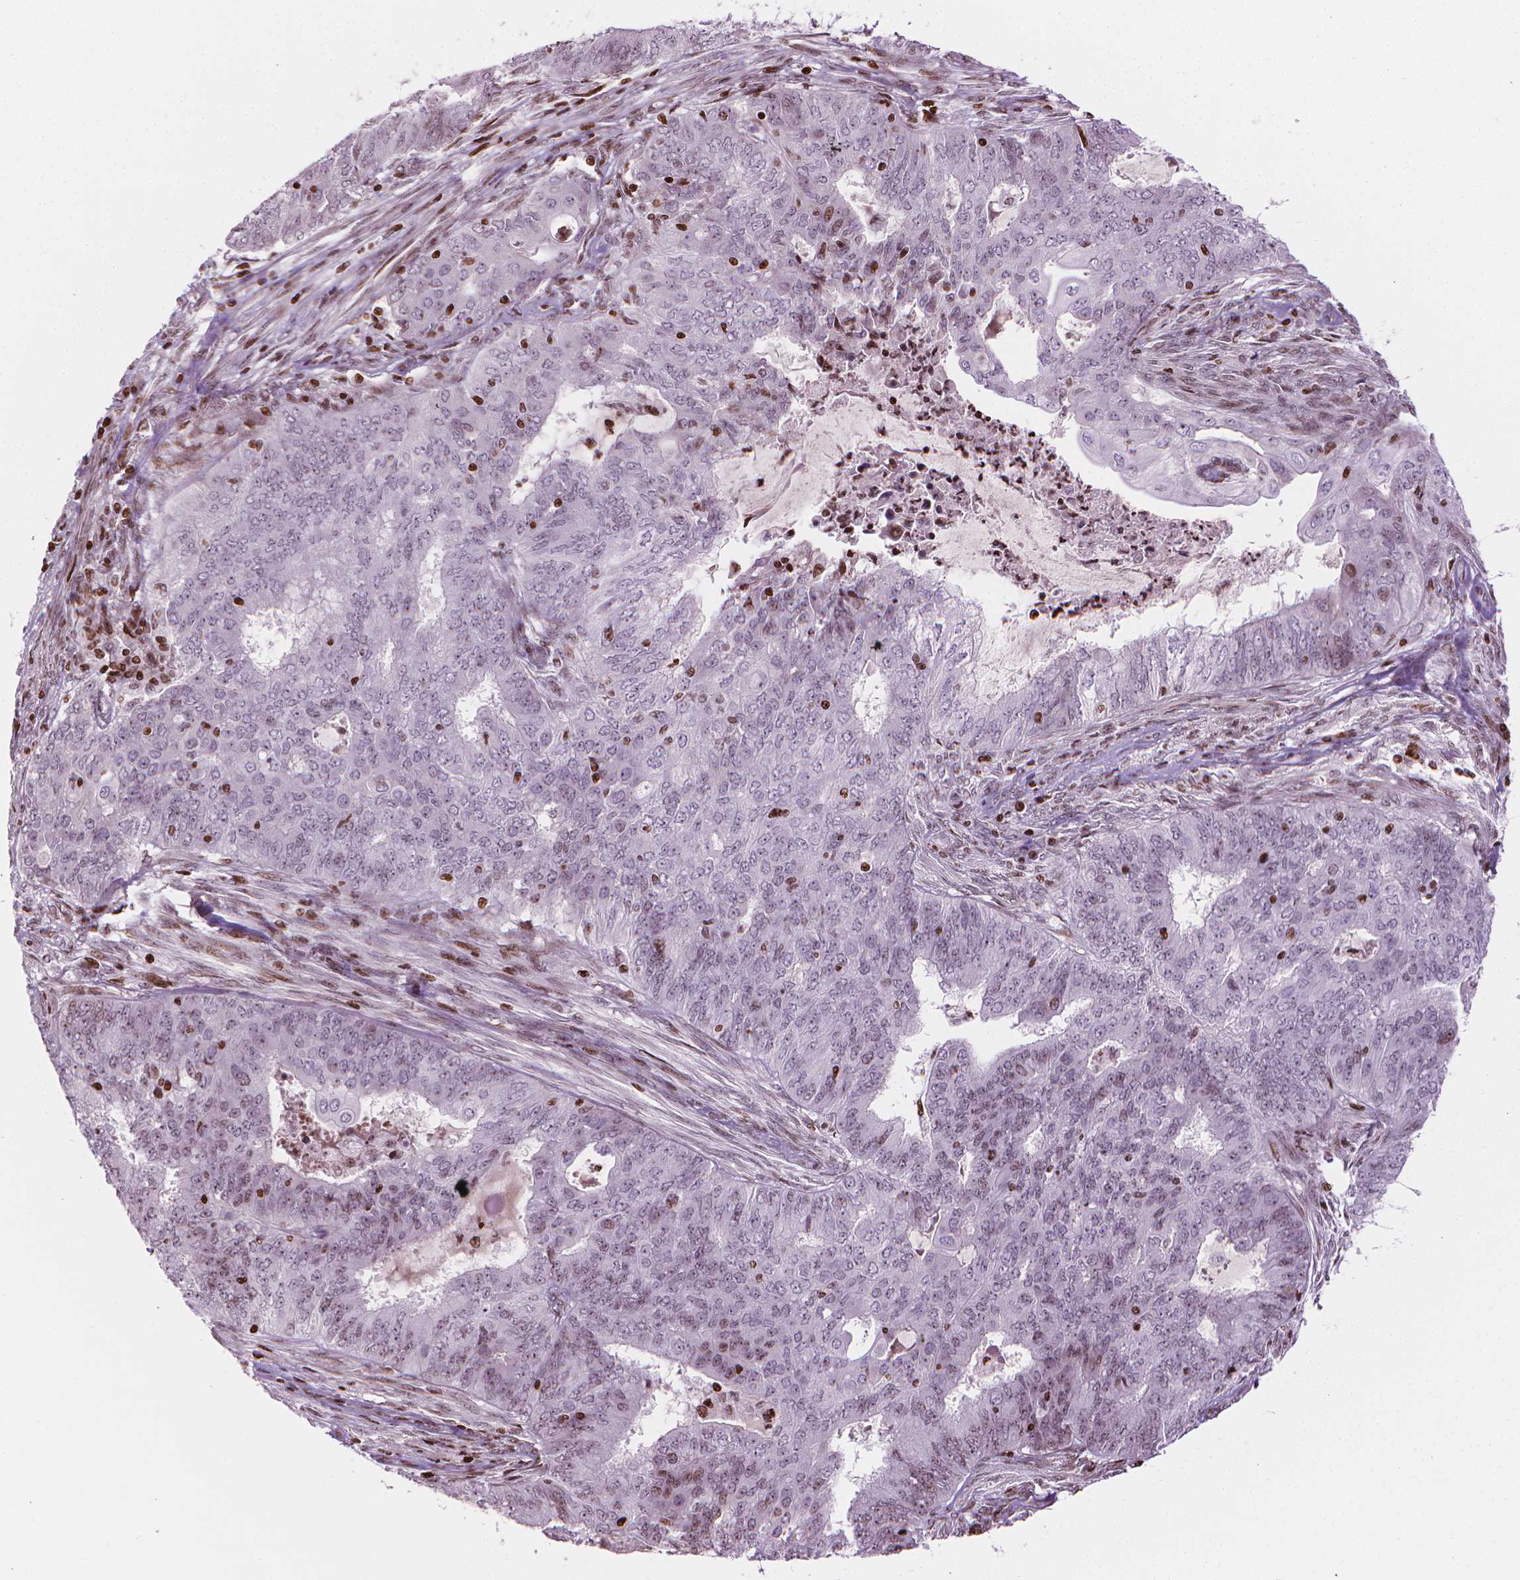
{"staining": {"intensity": "moderate", "quantity": "<25%", "location": "nuclear"}, "tissue": "endometrial cancer", "cell_type": "Tumor cells", "image_type": "cancer", "snomed": [{"axis": "morphology", "description": "Adenocarcinoma, NOS"}, {"axis": "topography", "description": "Endometrium"}], "caption": "A brown stain highlights moderate nuclear staining of a protein in endometrial cancer (adenocarcinoma) tumor cells. (DAB = brown stain, brightfield microscopy at high magnification).", "gene": "PIP4K2A", "patient": {"sex": "female", "age": 62}}